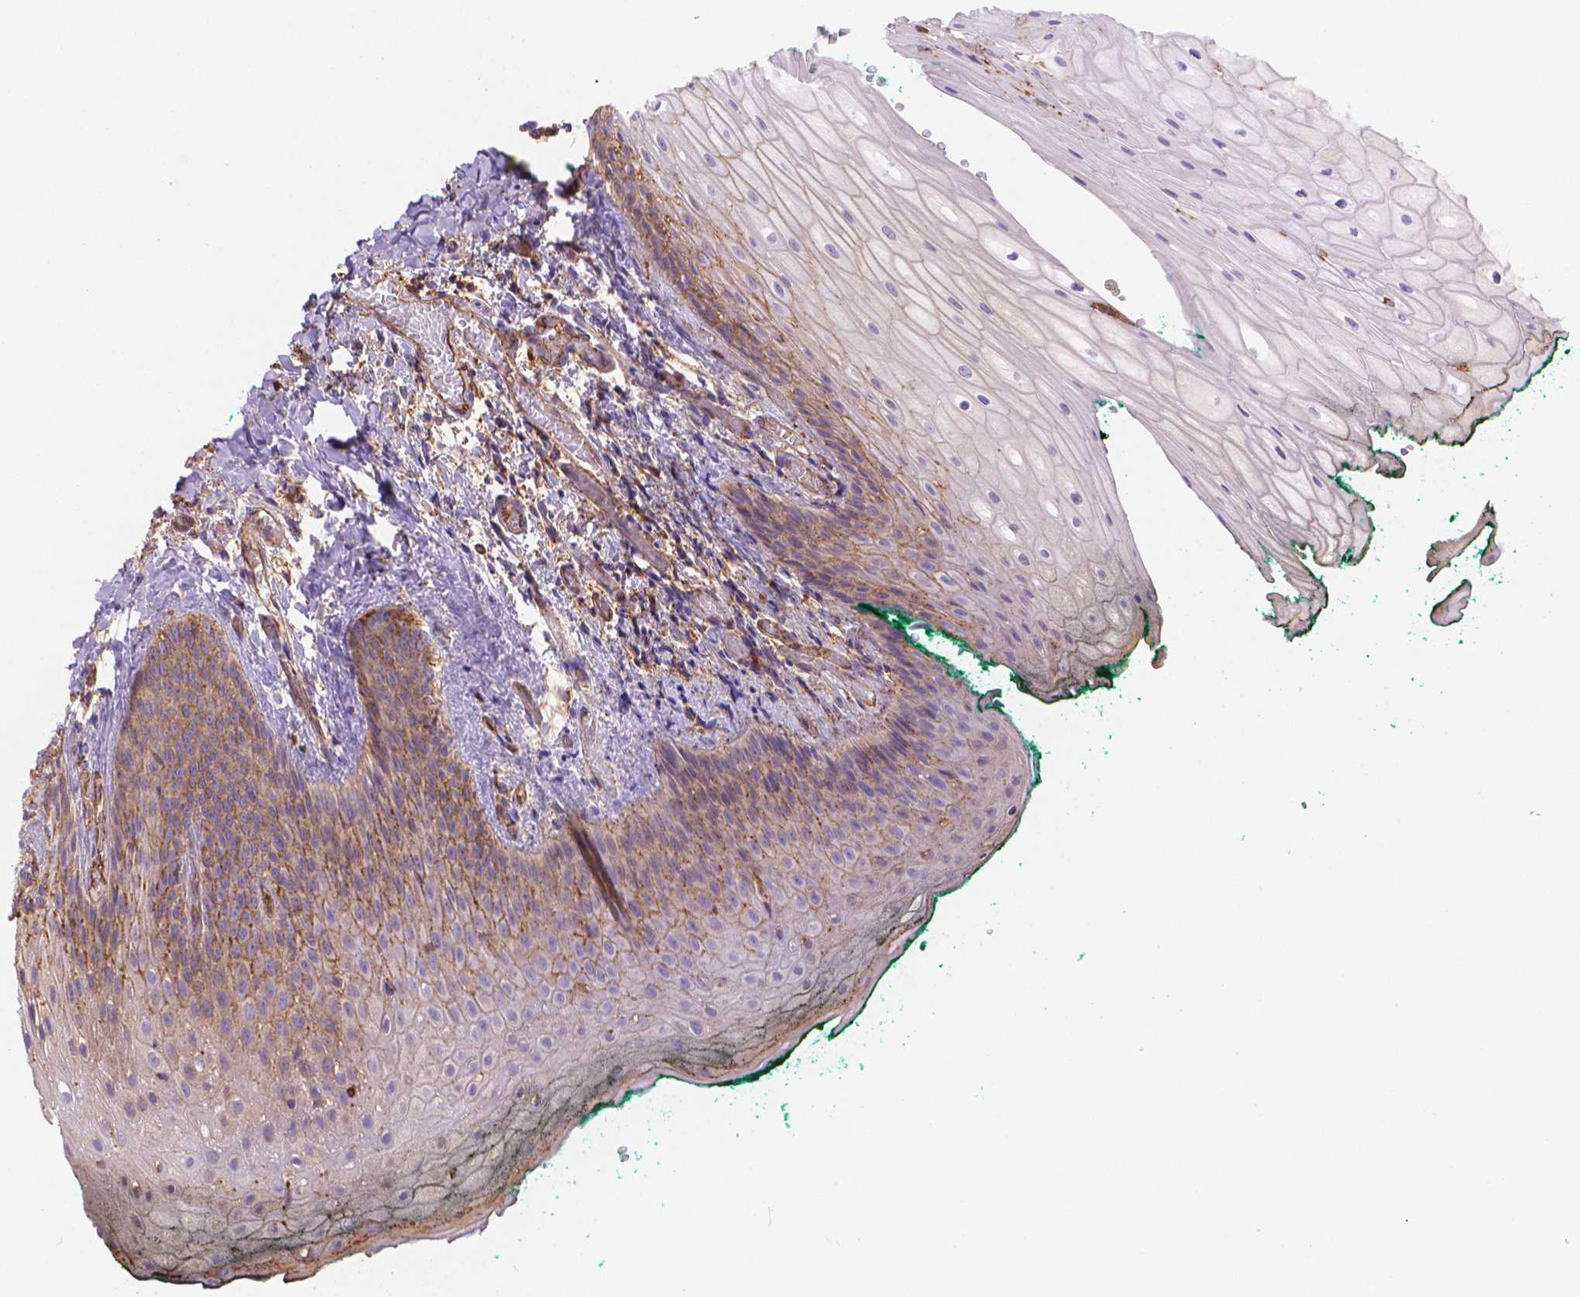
{"staining": {"intensity": "moderate", "quantity": "25%-75%", "location": "cytoplasmic/membranous"}, "tissue": "oral mucosa", "cell_type": "Squamous epithelial cells", "image_type": "normal", "snomed": [{"axis": "morphology", "description": "Normal tissue, NOS"}, {"axis": "topography", "description": "Oral tissue"}, {"axis": "topography", "description": "Head-Neck"}], "caption": "Brown immunohistochemical staining in normal human oral mucosa reveals moderate cytoplasmic/membranous staining in about 25%-75% of squamous epithelial cells. The staining is performed using DAB brown chromogen to label protein expression. The nuclei are counter-stained blue using hematoxylin.", "gene": "DMWD", "patient": {"sex": "female", "age": 68}}